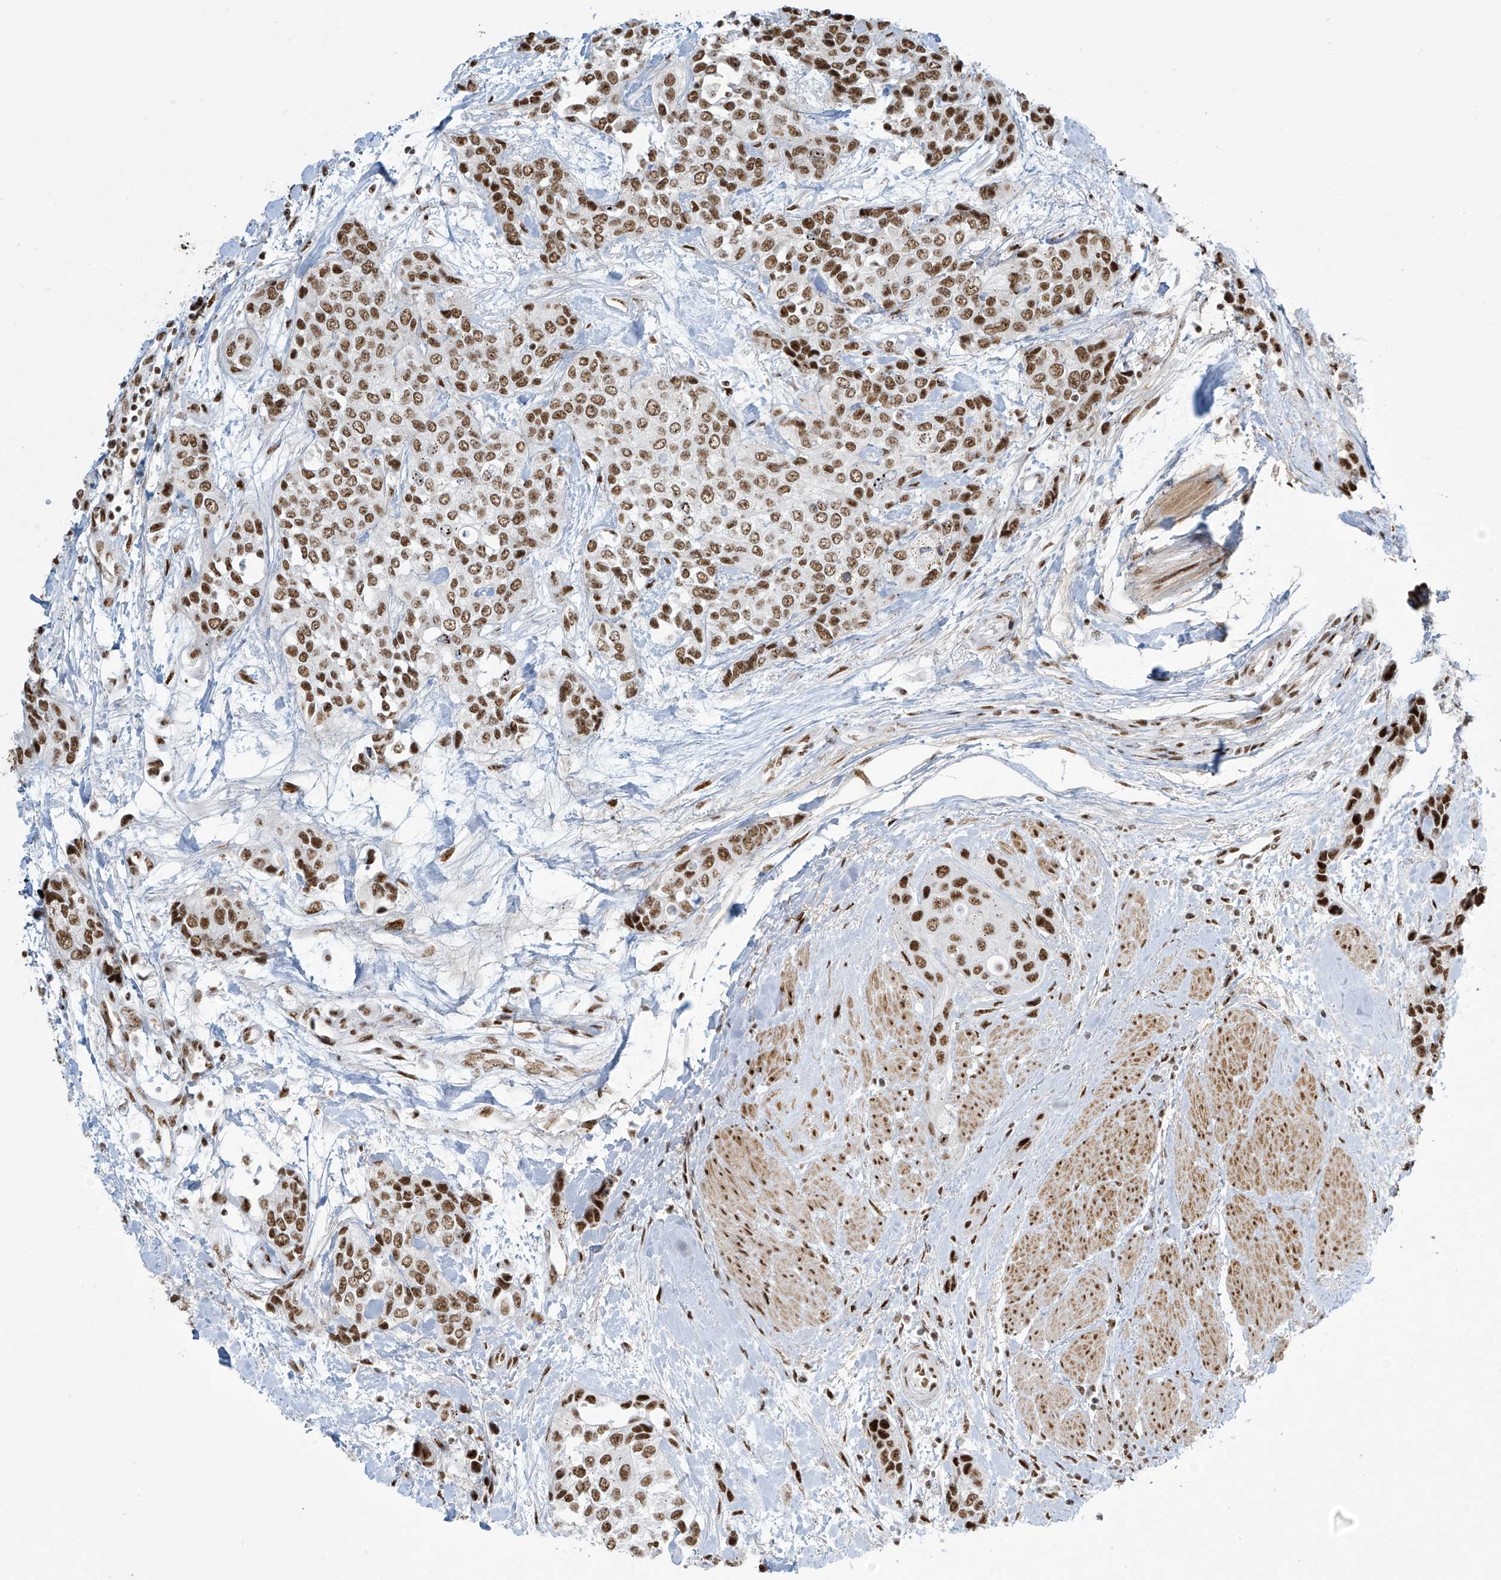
{"staining": {"intensity": "moderate", "quantity": ">75%", "location": "nuclear"}, "tissue": "urothelial cancer", "cell_type": "Tumor cells", "image_type": "cancer", "snomed": [{"axis": "morphology", "description": "Normal tissue, NOS"}, {"axis": "morphology", "description": "Urothelial carcinoma, High grade"}, {"axis": "topography", "description": "Vascular tissue"}, {"axis": "topography", "description": "Urinary bladder"}], "caption": "The image reveals immunohistochemical staining of high-grade urothelial carcinoma. There is moderate nuclear staining is identified in about >75% of tumor cells. (DAB (3,3'-diaminobenzidine) IHC with brightfield microscopy, high magnification).", "gene": "MS4A6A", "patient": {"sex": "female", "age": 56}}